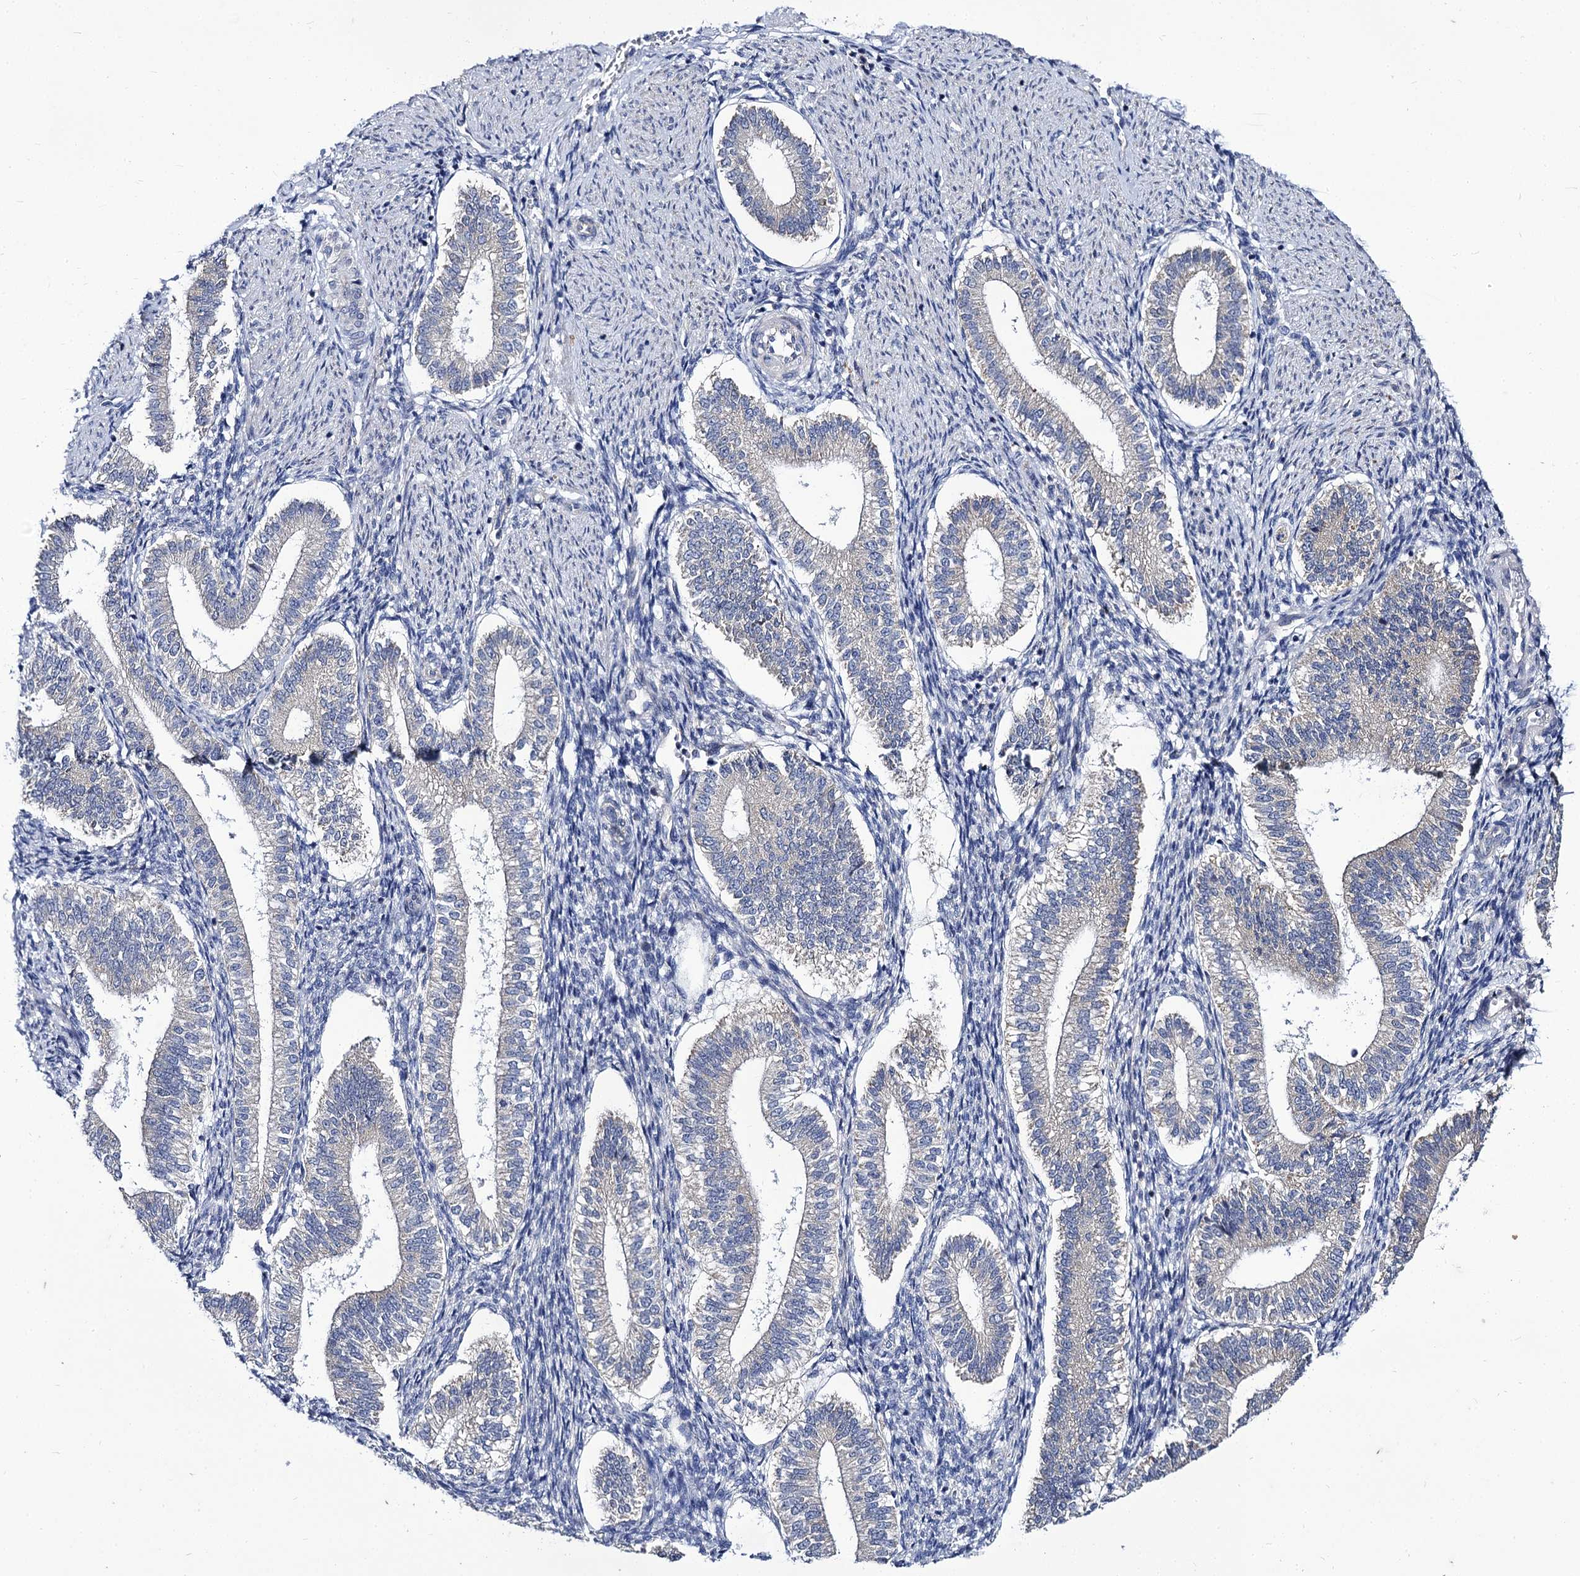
{"staining": {"intensity": "negative", "quantity": "none", "location": "none"}, "tissue": "endometrium", "cell_type": "Cells in endometrial stroma", "image_type": "normal", "snomed": [{"axis": "morphology", "description": "Normal tissue, NOS"}, {"axis": "topography", "description": "Endometrium"}], "caption": "Immunohistochemistry (IHC) of normal human endometrium shows no positivity in cells in endometrial stroma. (DAB (3,3'-diaminobenzidine) IHC, high magnification).", "gene": "PANX2", "patient": {"sex": "female", "age": 25}}